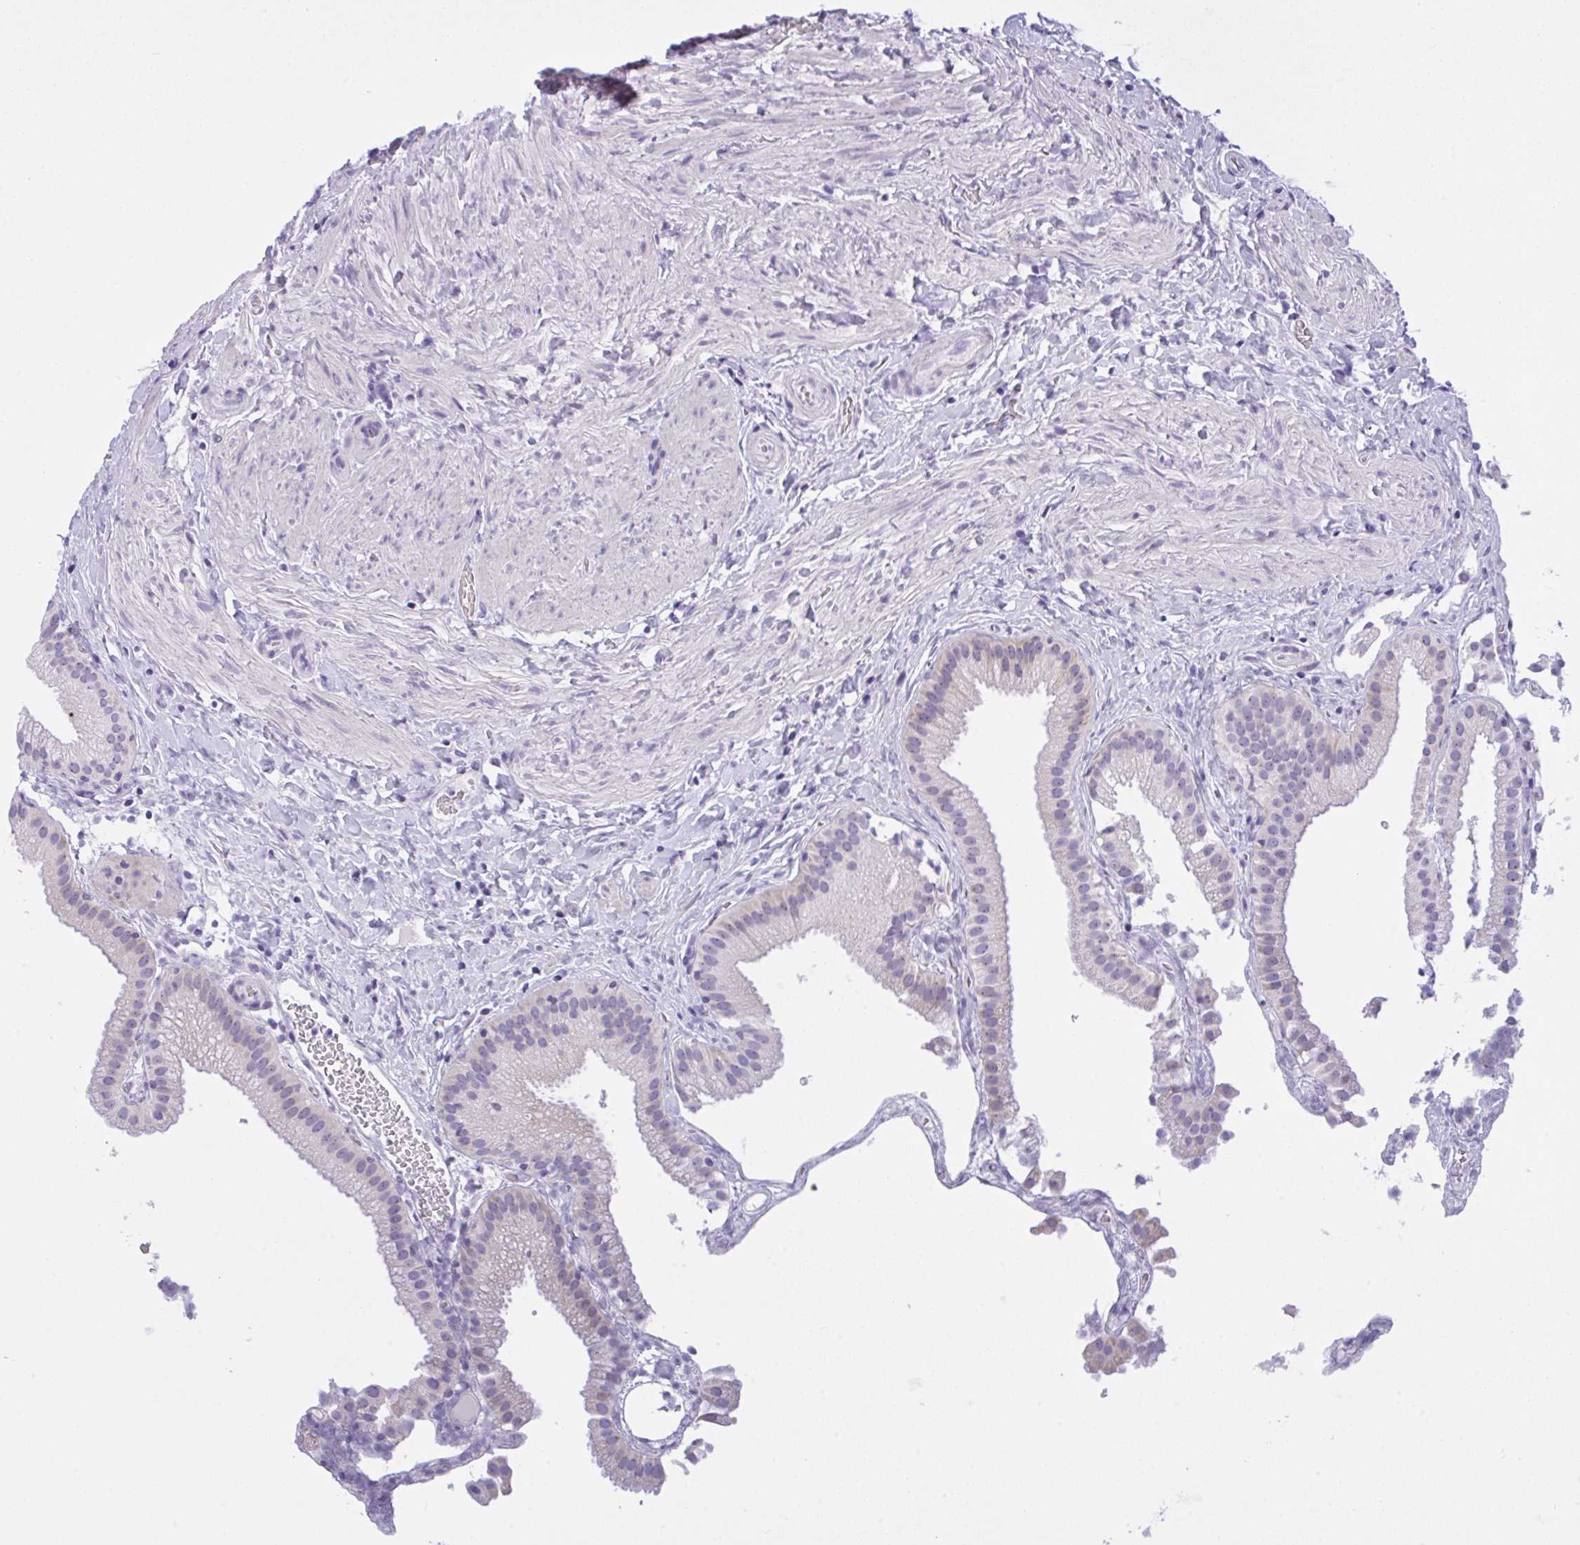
{"staining": {"intensity": "negative", "quantity": "none", "location": "none"}, "tissue": "gallbladder", "cell_type": "Glandular cells", "image_type": "normal", "snomed": [{"axis": "morphology", "description": "Normal tissue, NOS"}, {"axis": "topography", "description": "Gallbladder"}], "caption": "The histopathology image exhibits no staining of glandular cells in benign gallbladder.", "gene": "YBX2", "patient": {"sex": "female", "age": 63}}